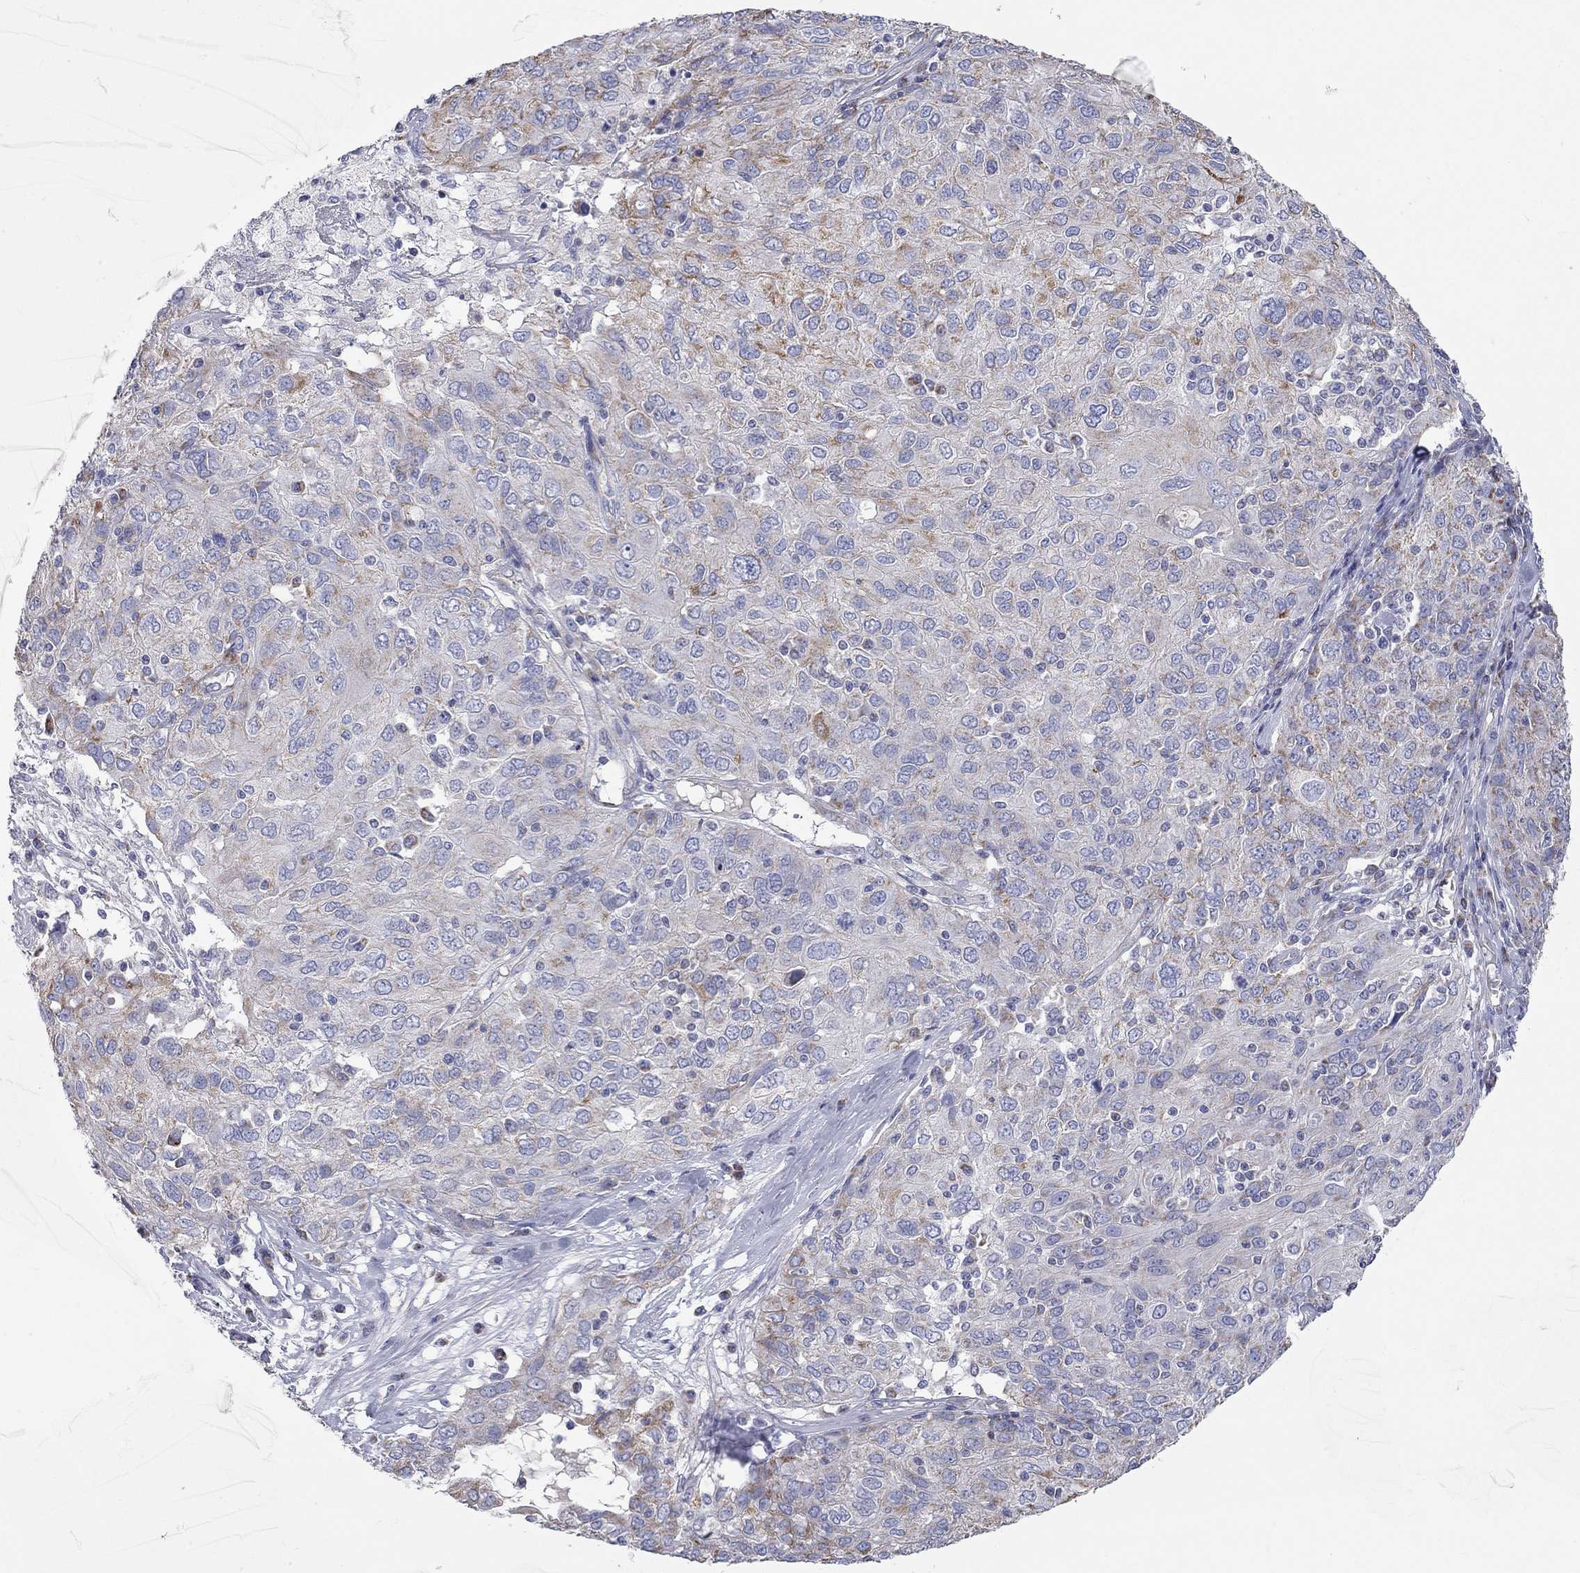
{"staining": {"intensity": "moderate", "quantity": "<25%", "location": "cytoplasmic/membranous"}, "tissue": "ovarian cancer", "cell_type": "Tumor cells", "image_type": "cancer", "snomed": [{"axis": "morphology", "description": "Carcinoma, endometroid"}, {"axis": "topography", "description": "Ovary"}], "caption": "Protein positivity by IHC shows moderate cytoplasmic/membranous positivity in about <25% of tumor cells in ovarian cancer. (Stains: DAB in brown, nuclei in blue, Microscopy: brightfield microscopy at high magnification).", "gene": "RCAN1", "patient": {"sex": "female", "age": 50}}